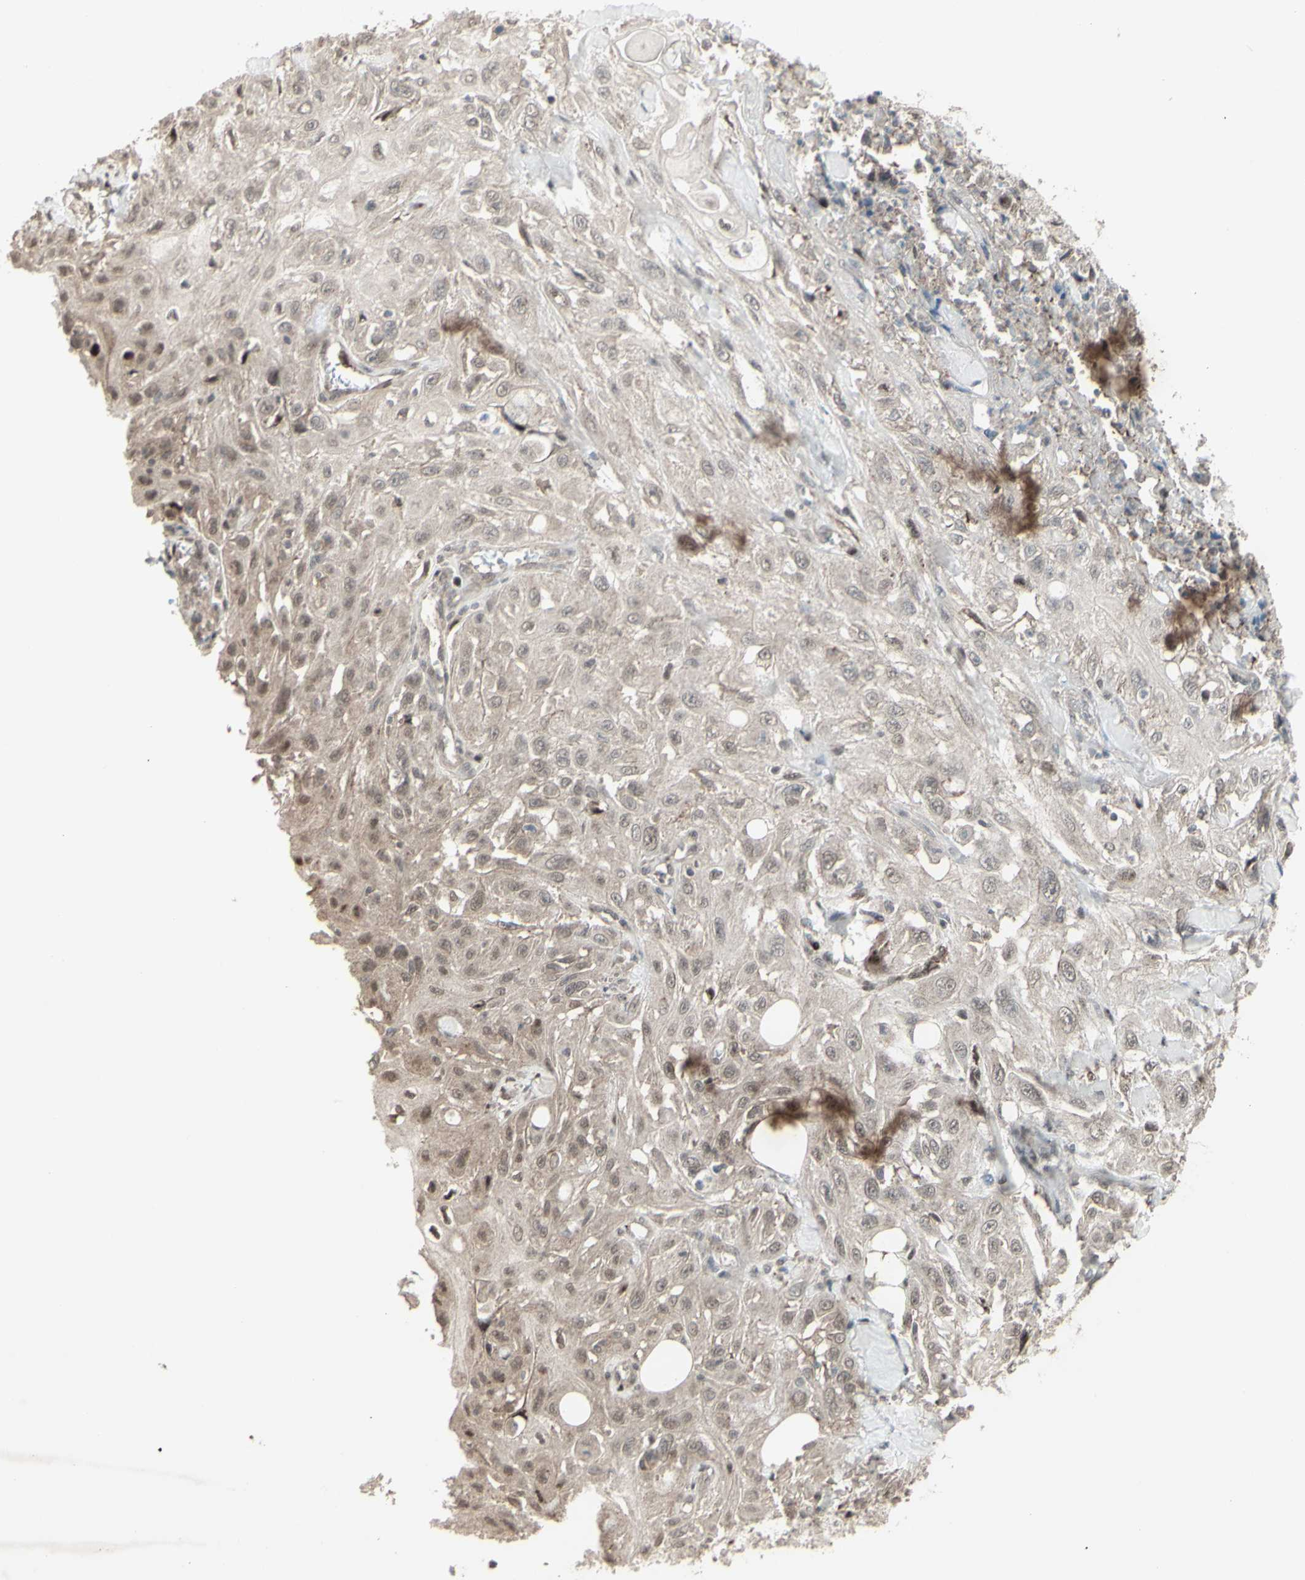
{"staining": {"intensity": "weak", "quantity": "25%-75%", "location": "cytoplasmic/membranous"}, "tissue": "skin cancer", "cell_type": "Tumor cells", "image_type": "cancer", "snomed": [{"axis": "morphology", "description": "Squamous cell carcinoma, NOS"}, {"axis": "morphology", "description": "Squamous cell carcinoma, metastatic, NOS"}, {"axis": "topography", "description": "Skin"}, {"axis": "topography", "description": "Lymph node"}], "caption": "Tumor cells show low levels of weak cytoplasmic/membranous expression in approximately 25%-75% of cells in skin metastatic squamous cell carcinoma.", "gene": "CD33", "patient": {"sex": "male", "age": 75}}